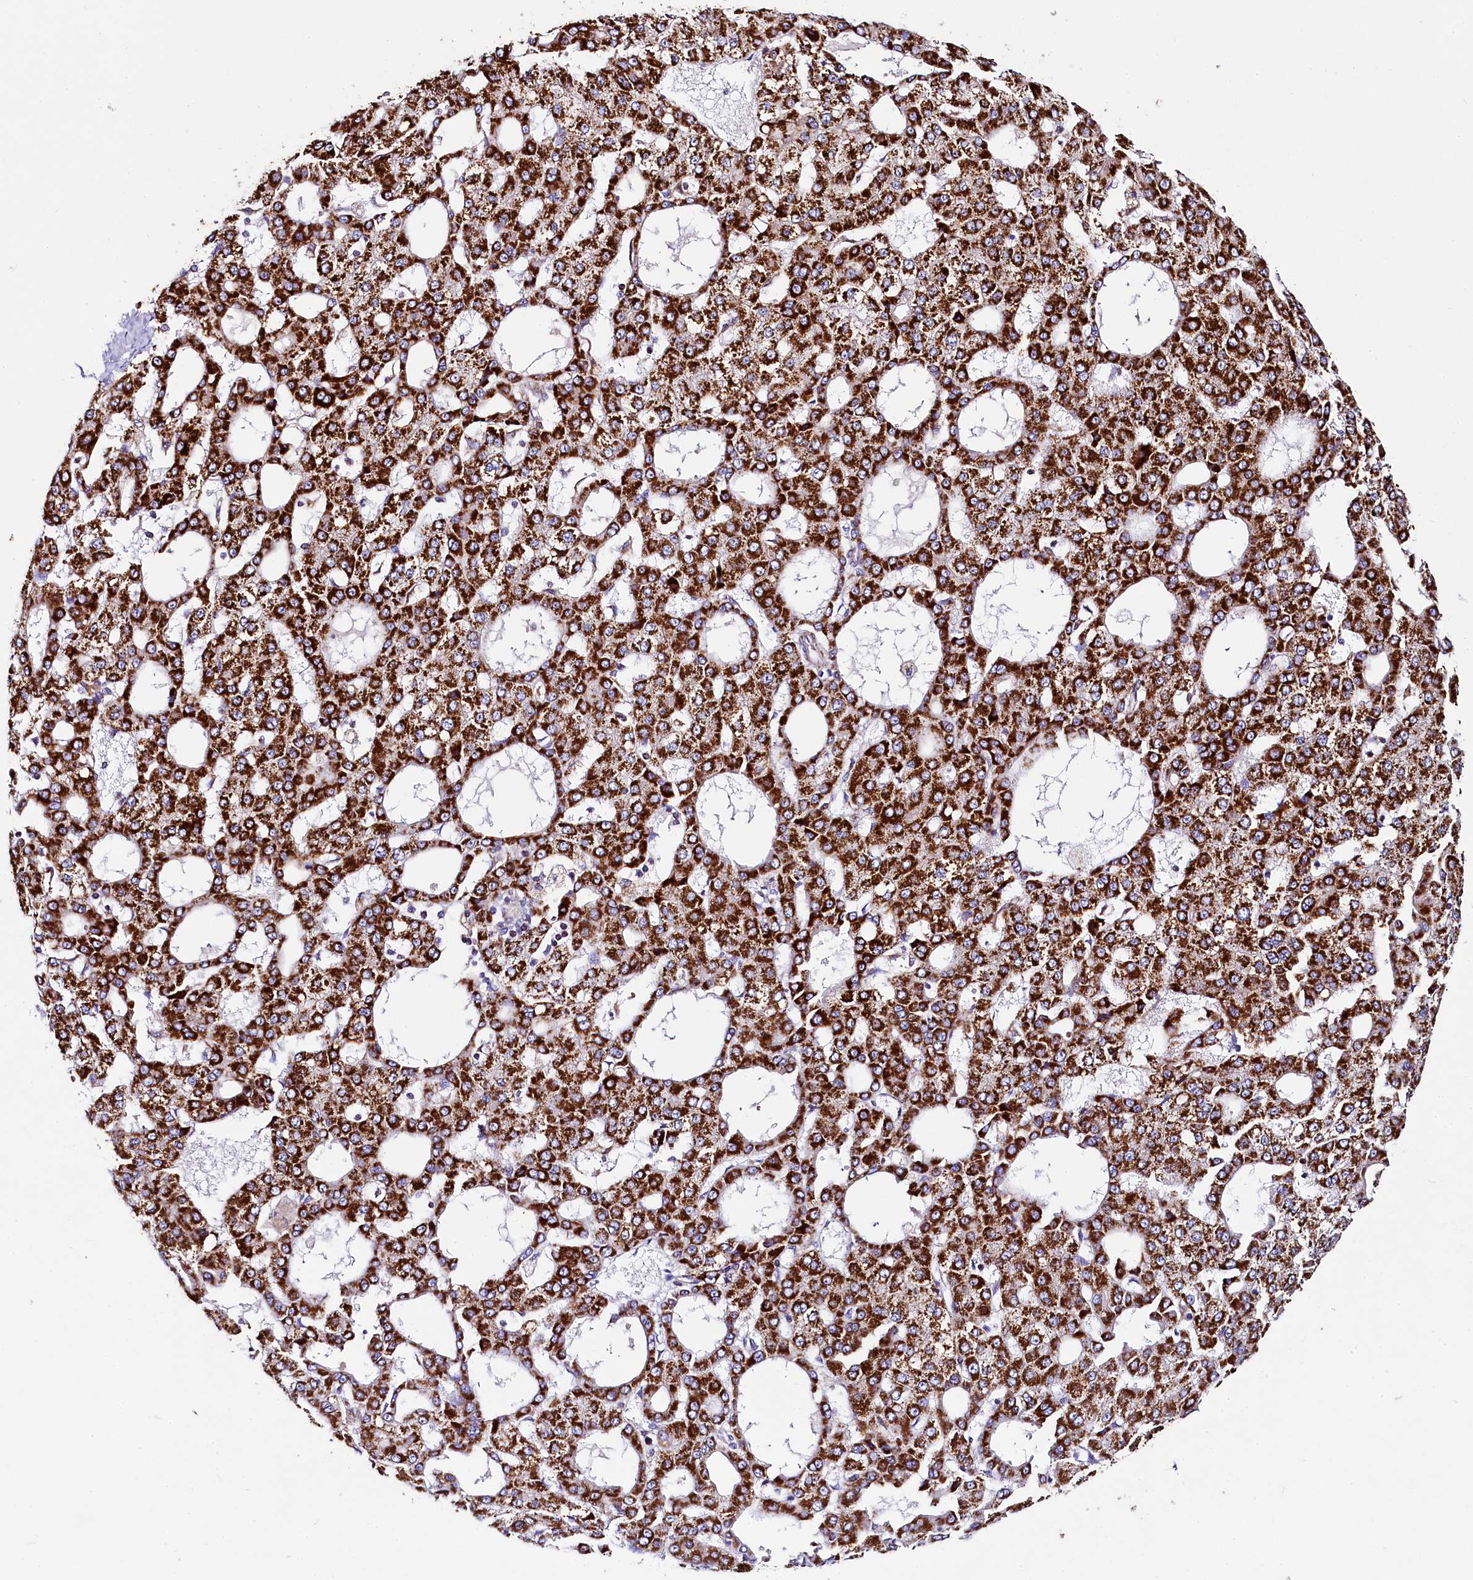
{"staining": {"intensity": "strong", "quantity": ">75%", "location": "cytoplasmic/membranous"}, "tissue": "liver cancer", "cell_type": "Tumor cells", "image_type": "cancer", "snomed": [{"axis": "morphology", "description": "Carcinoma, Hepatocellular, NOS"}, {"axis": "topography", "description": "Liver"}], "caption": "Strong cytoplasmic/membranous protein expression is present in approximately >75% of tumor cells in hepatocellular carcinoma (liver).", "gene": "CLYBL", "patient": {"sex": "male", "age": 47}}